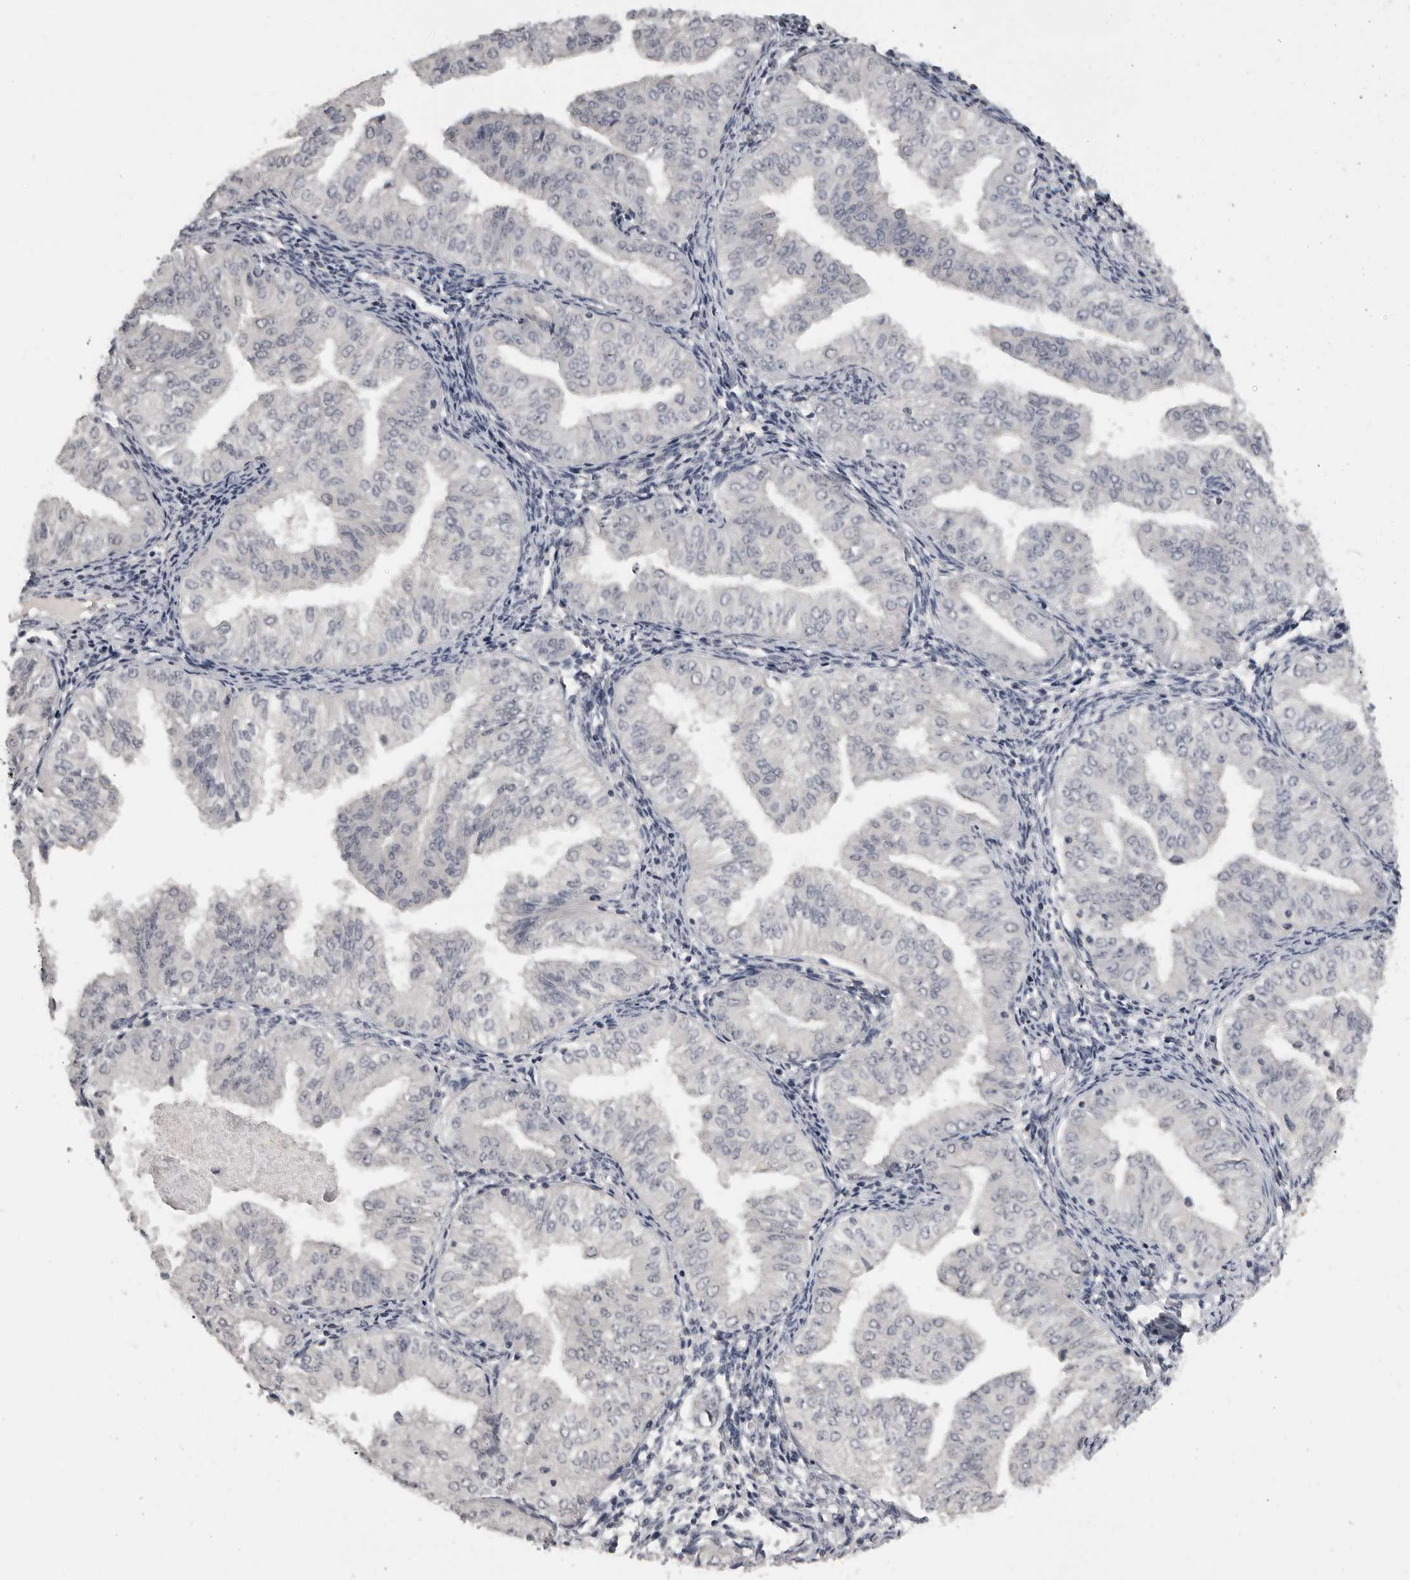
{"staining": {"intensity": "negative", "quantity": "none", "location": "none"}, "tissue": "endometrial cancer", "cell_type": "Tumor cells", "image_type": "cancer", "snomed": [{"axis": "morphology", "description": "Normal tissue, NOS"}, {"axis": "morphology", "description": "Adenocarcinoma, NOS"}, {"axis": "topography", "description": "Endometrium"}], "caption": "There is no significant staining in tumor cells of endometrial adenocarcinoma. (Immunohistochemistry (ihc), brightfield microscopy, high magnification).", "gene": "MRTO4", "patient": {"sex": "female", "age": 53}}